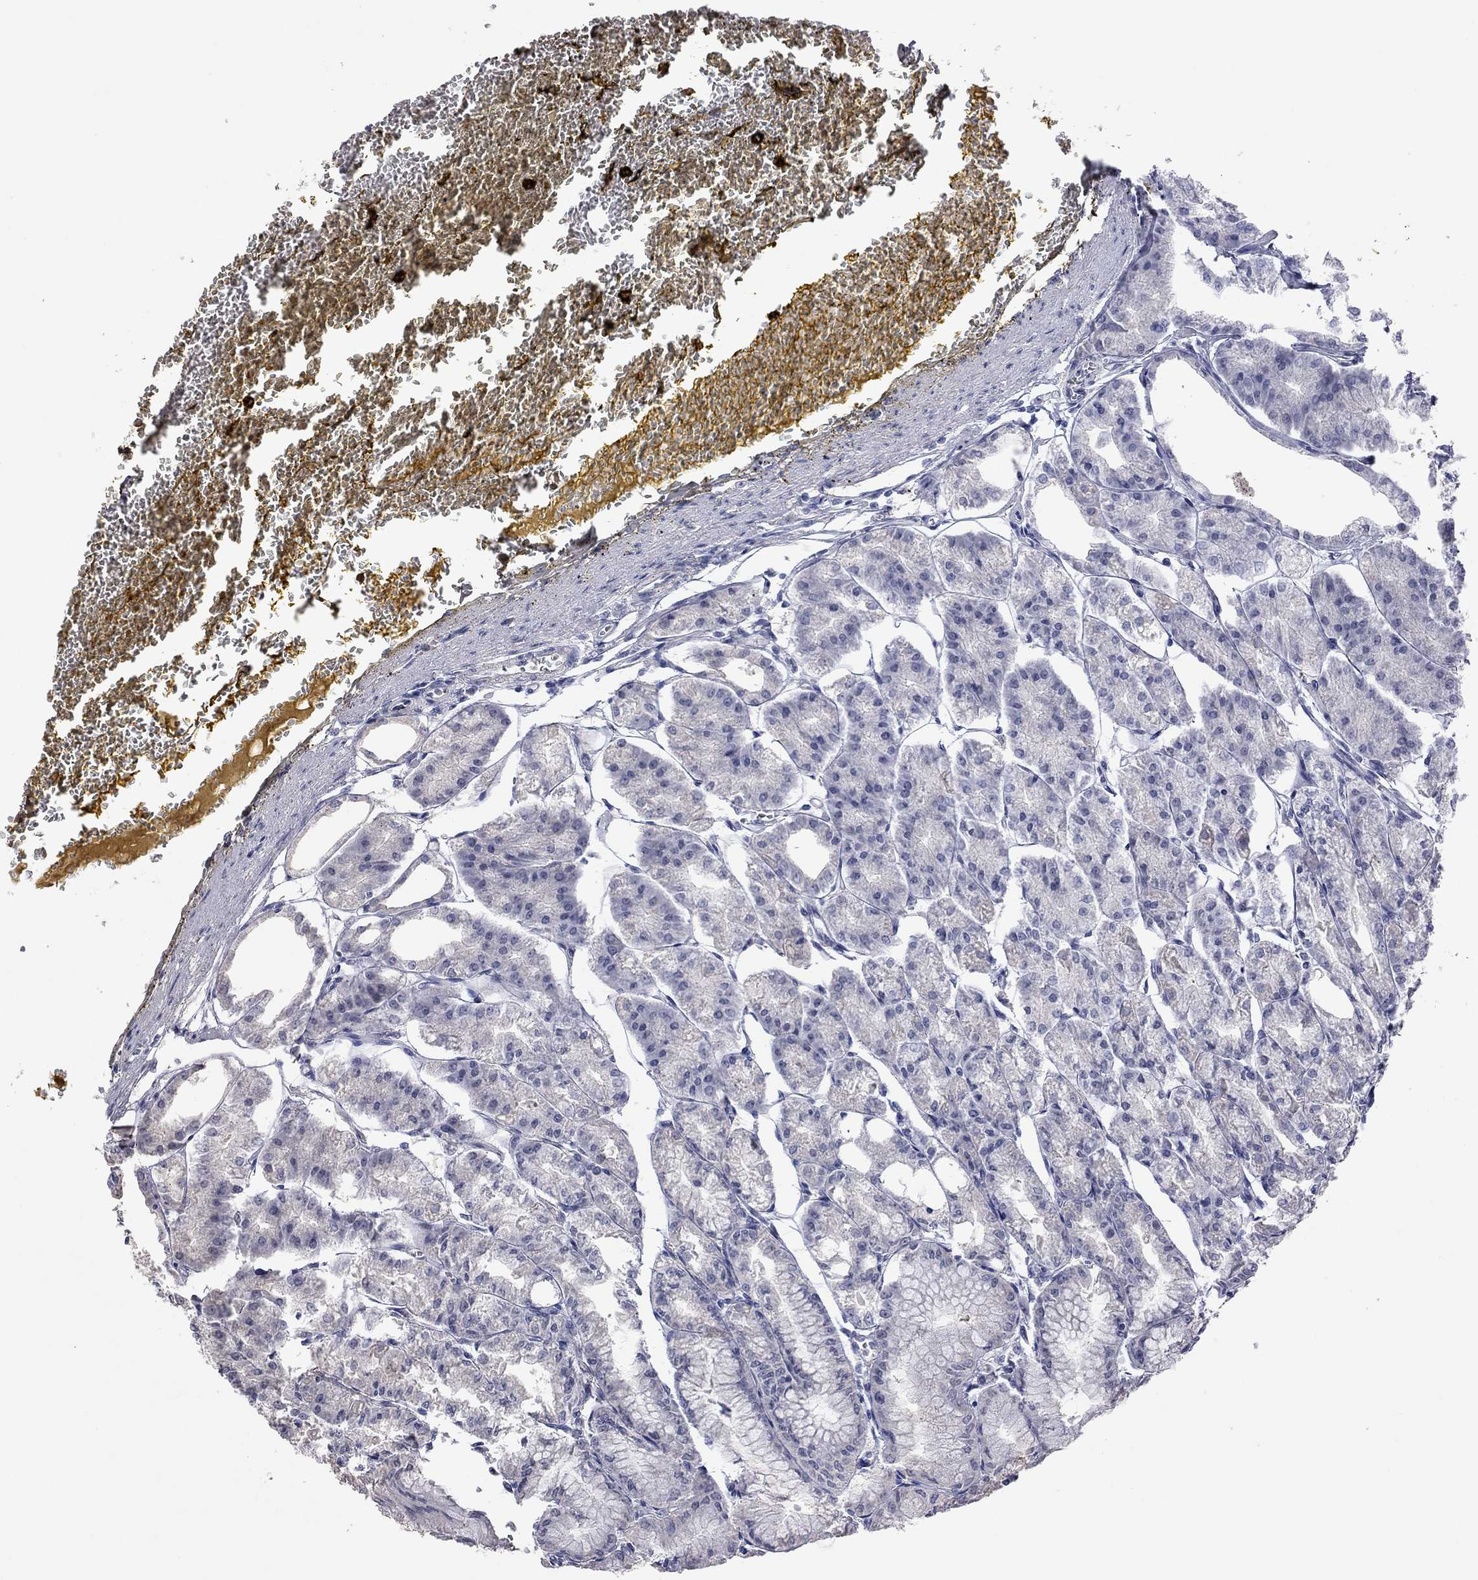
{"staining": {"intensity": "negative", "quantity": "none", "location": "none"}, "tissue": "stomach", "cell_type": "Glandular cells", "image_type": "normal", "snomed": [{"axis": "morphology", "description": "Normal tissue, NOS"}, {"axis": "topography", "description": "Stomach, lower"}], "caption": "DAB (3,3'-diaminobenzidine) immunohistochemical staining of benign stomach reveals no significant expression in glandular cells. (Brightfield microscopy of DAB (3,3'-diaminobenzidine) IHC at high magnification).", "gene": "FABP12", "patient": {"sex": "male", "age": 71}}